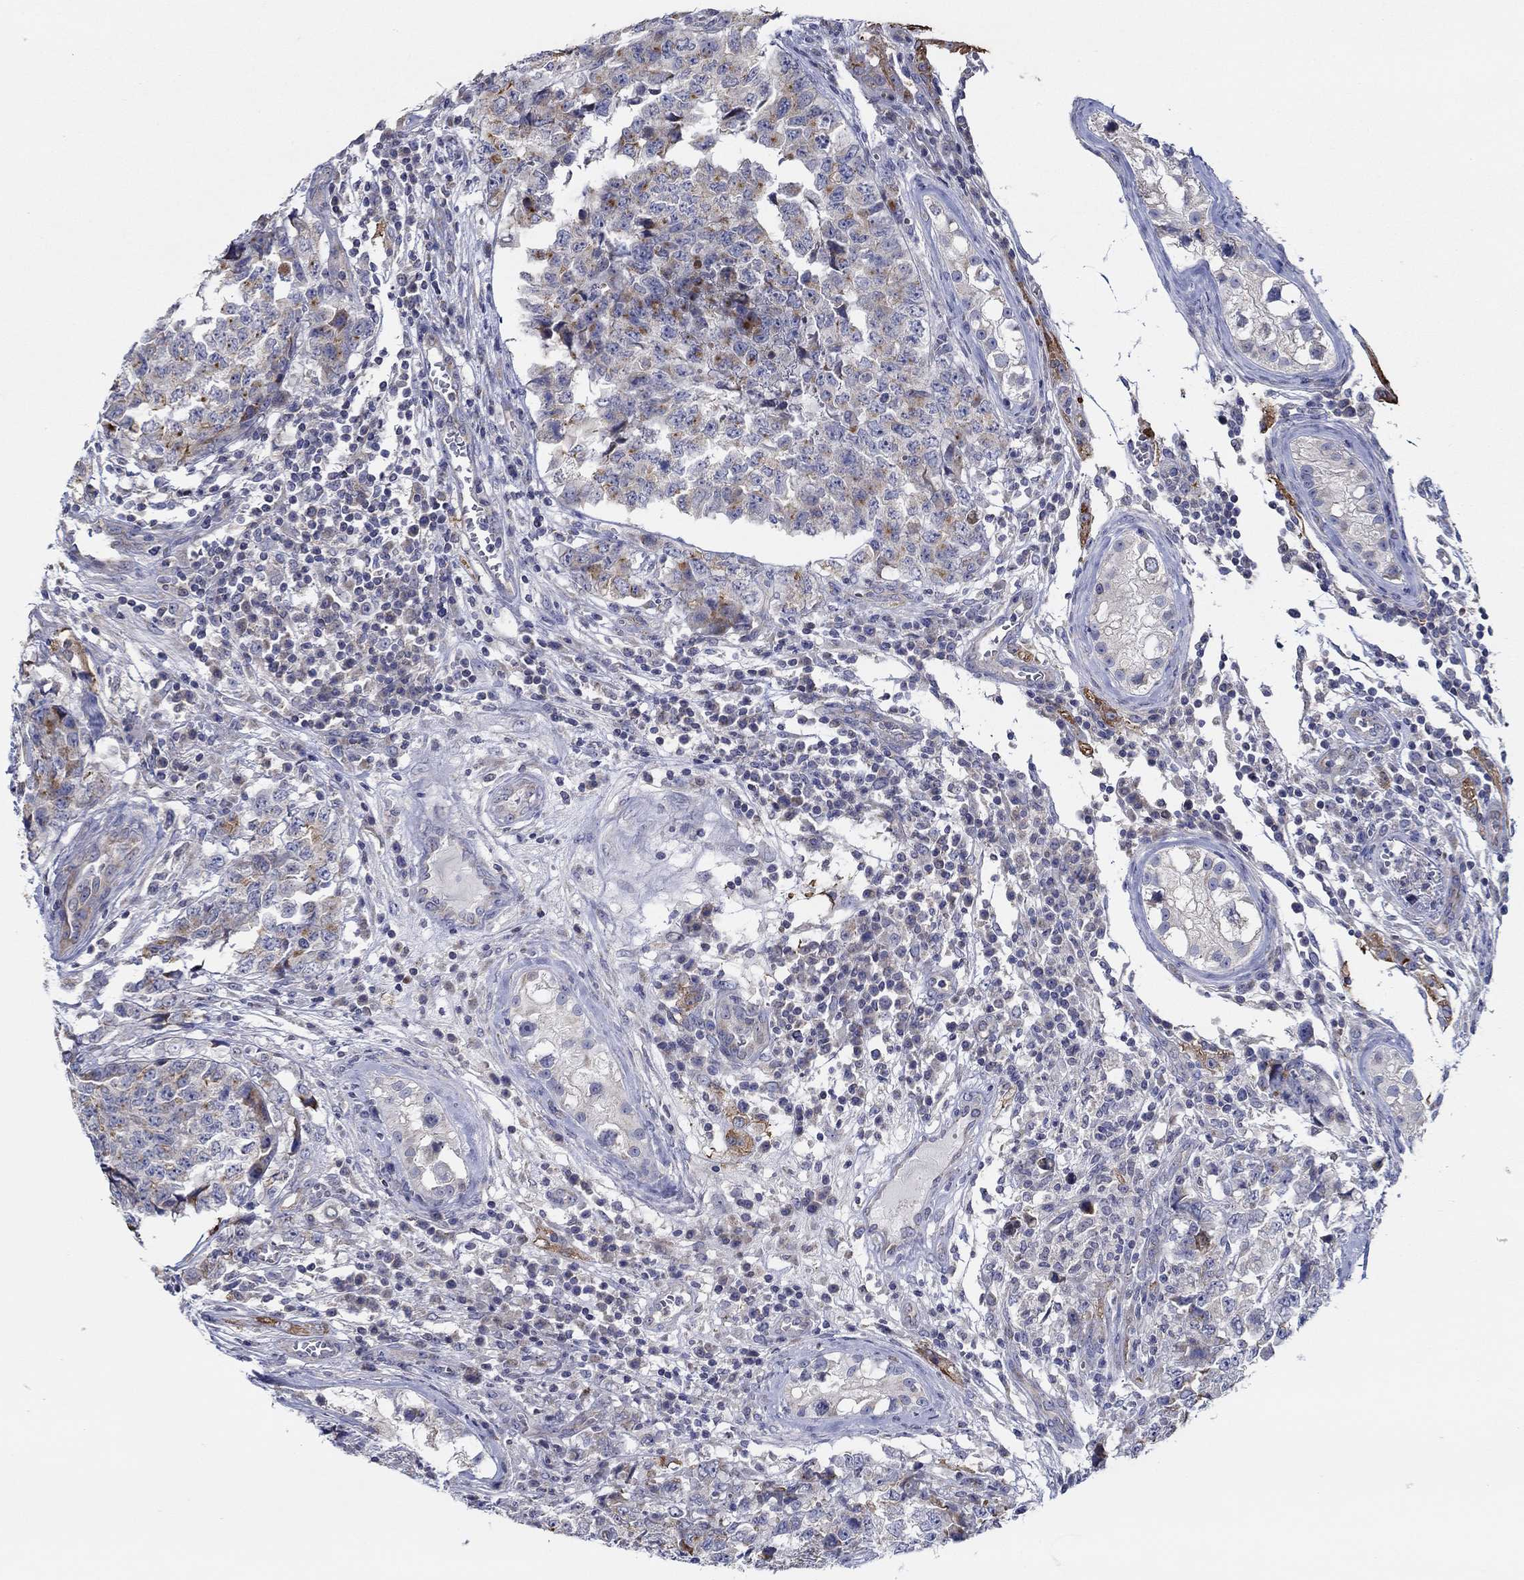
{"staining": {"intensity": "moderate", "quantity": "<25%", "location": "cytoplasmic/membranous"}, "tissue": "testis cancer", "cell_type": "Tumor cells", "image_type": "cancer", "snomed": [{"axis": "morphology", "description": "Carcinoma, Embryonal, NOS"}, {"axis": "topography", "description": "Testis"}], "caption": "About <25% of tumor cells in human testis cancer display moderate cytoplasmic/membranous protein expression as visualized by brown immunohistochemical staining.", "gene": "CFAP61", "patient": {"sex": "male", "age": 23}}